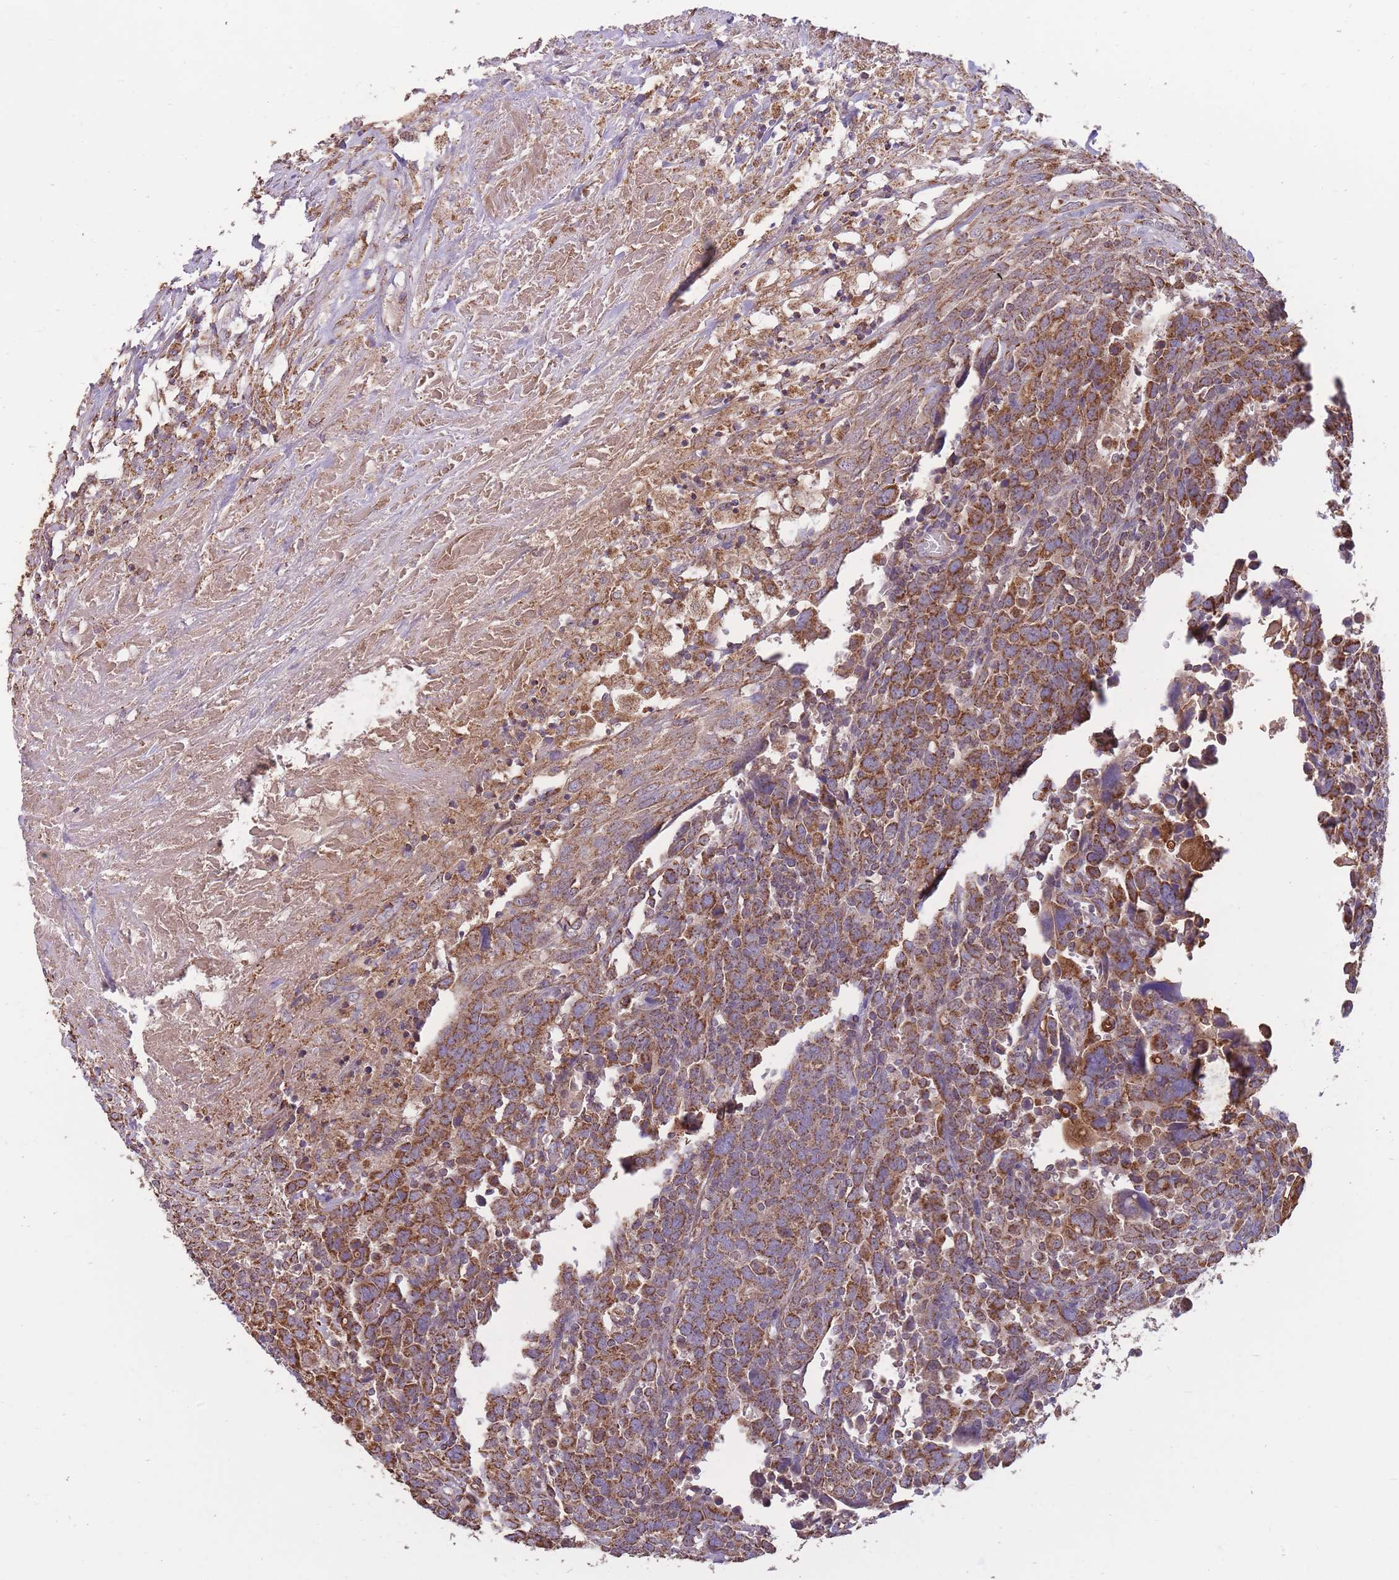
{"staining": {"intensity": "moderate", "quantity": ">75%", "location": "cytoplasmic/membranous"}, "tissue": "urothelial cancer", "cell_type": "Tumor cells", "image_type": "cancer", "snomed": [{"axis": "morphology", "description": "Urothelial carcinoma, High grade"}, {"axis": "topography", "description": "Urinary bladder"}], "caption": "Immunohistochemical staining of urothelial cancer displays moderate cytoplasmic/membranous protein expression in approximately >75% of tumor cells. Nuclei are stained in blue.", "gene": "KIF16B", "patient": {"sex": "male", "age": 61}}